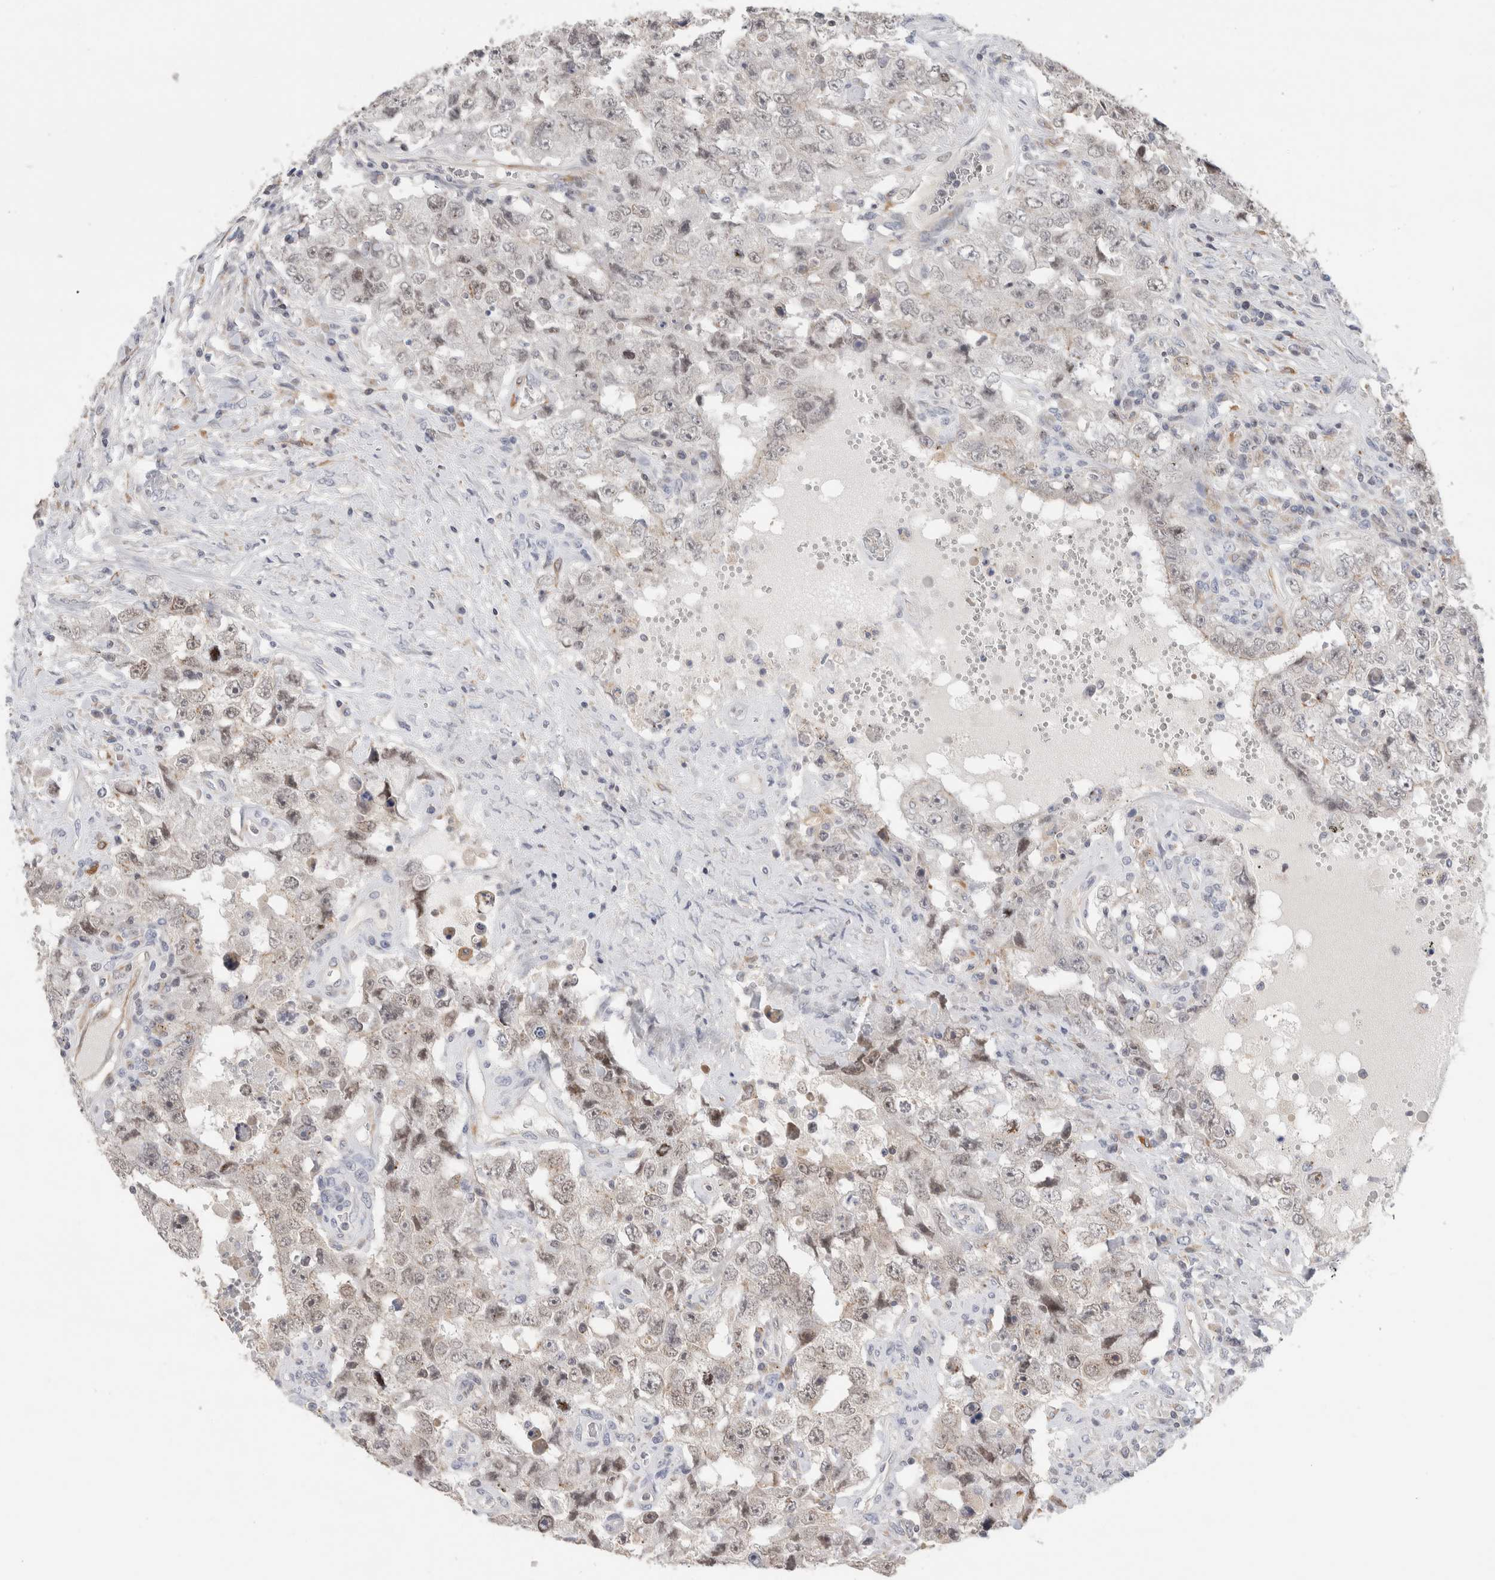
{"staining": {"intensity": "weak", "quantity": "<25%", "location": "nuclear"}, "tissue": "testis cancer", "cell_type": "Tumor cells", "image_type": "cancer", "snomed": [{"axis": "morphology", "description": "Carcinoma, Embryonal, NOS"}, {"axis": "topography", "description": "Testis"}], "caption": "Immunohistochemistry (IHC) histopathology image of testis cancer stained for a protein (brown), which exhibits no positivity in tumor cells.", "gene": "SYTL5", "patient": {"sex": "male", "age": 26}}